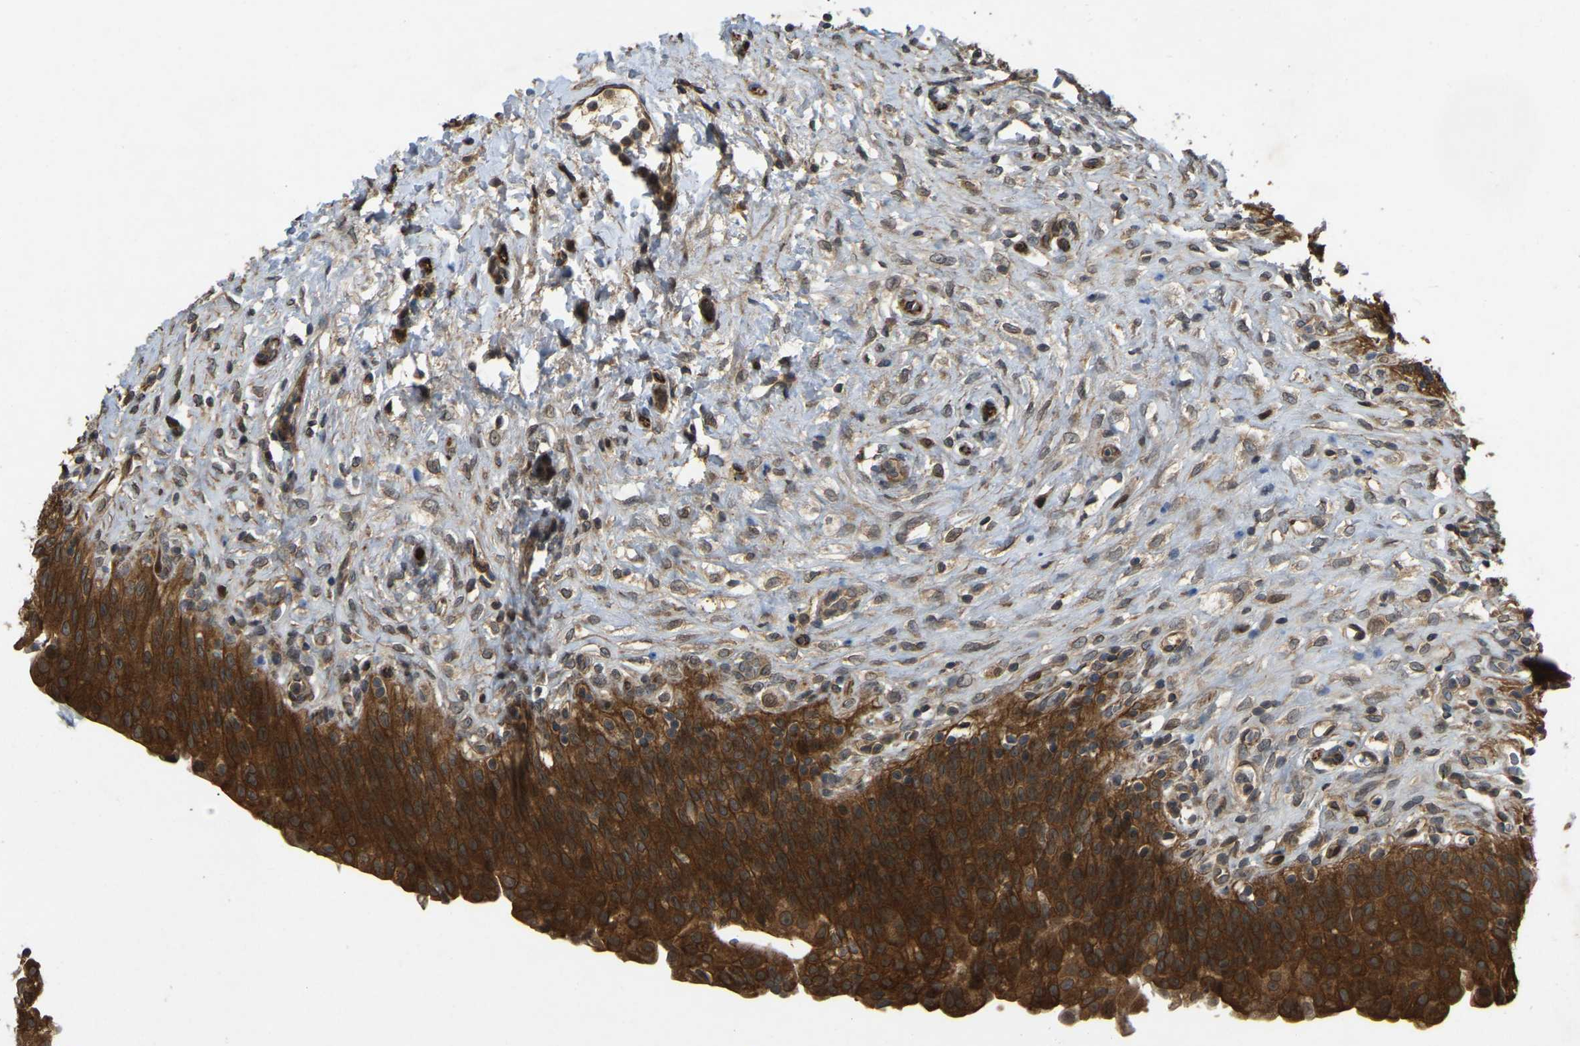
{"staining": {"intensity": "strong", "quantity": ">75%", "location": "cytoplasmic/membranous,nuclear"}, "tissue": "urinary bladder", "cell_type": "Urothelial cells", "image_type": "normal", "snomed": [{"axis": "morphology", "description": "Urothelial carcinoma, High grade"}, {"axis": "topography", "description": "Urinary bladder"}], "caption": "High-power microscopy captured an immunohistochemistry histopathology image of unremarkable urinary bladder, revealing strong cytoplasmic/membranous,nuclear positivity in approximately >75% of urothelial cells.", "gene": "KIAA1549", "patient": {"sex": "male", "age": 46}}